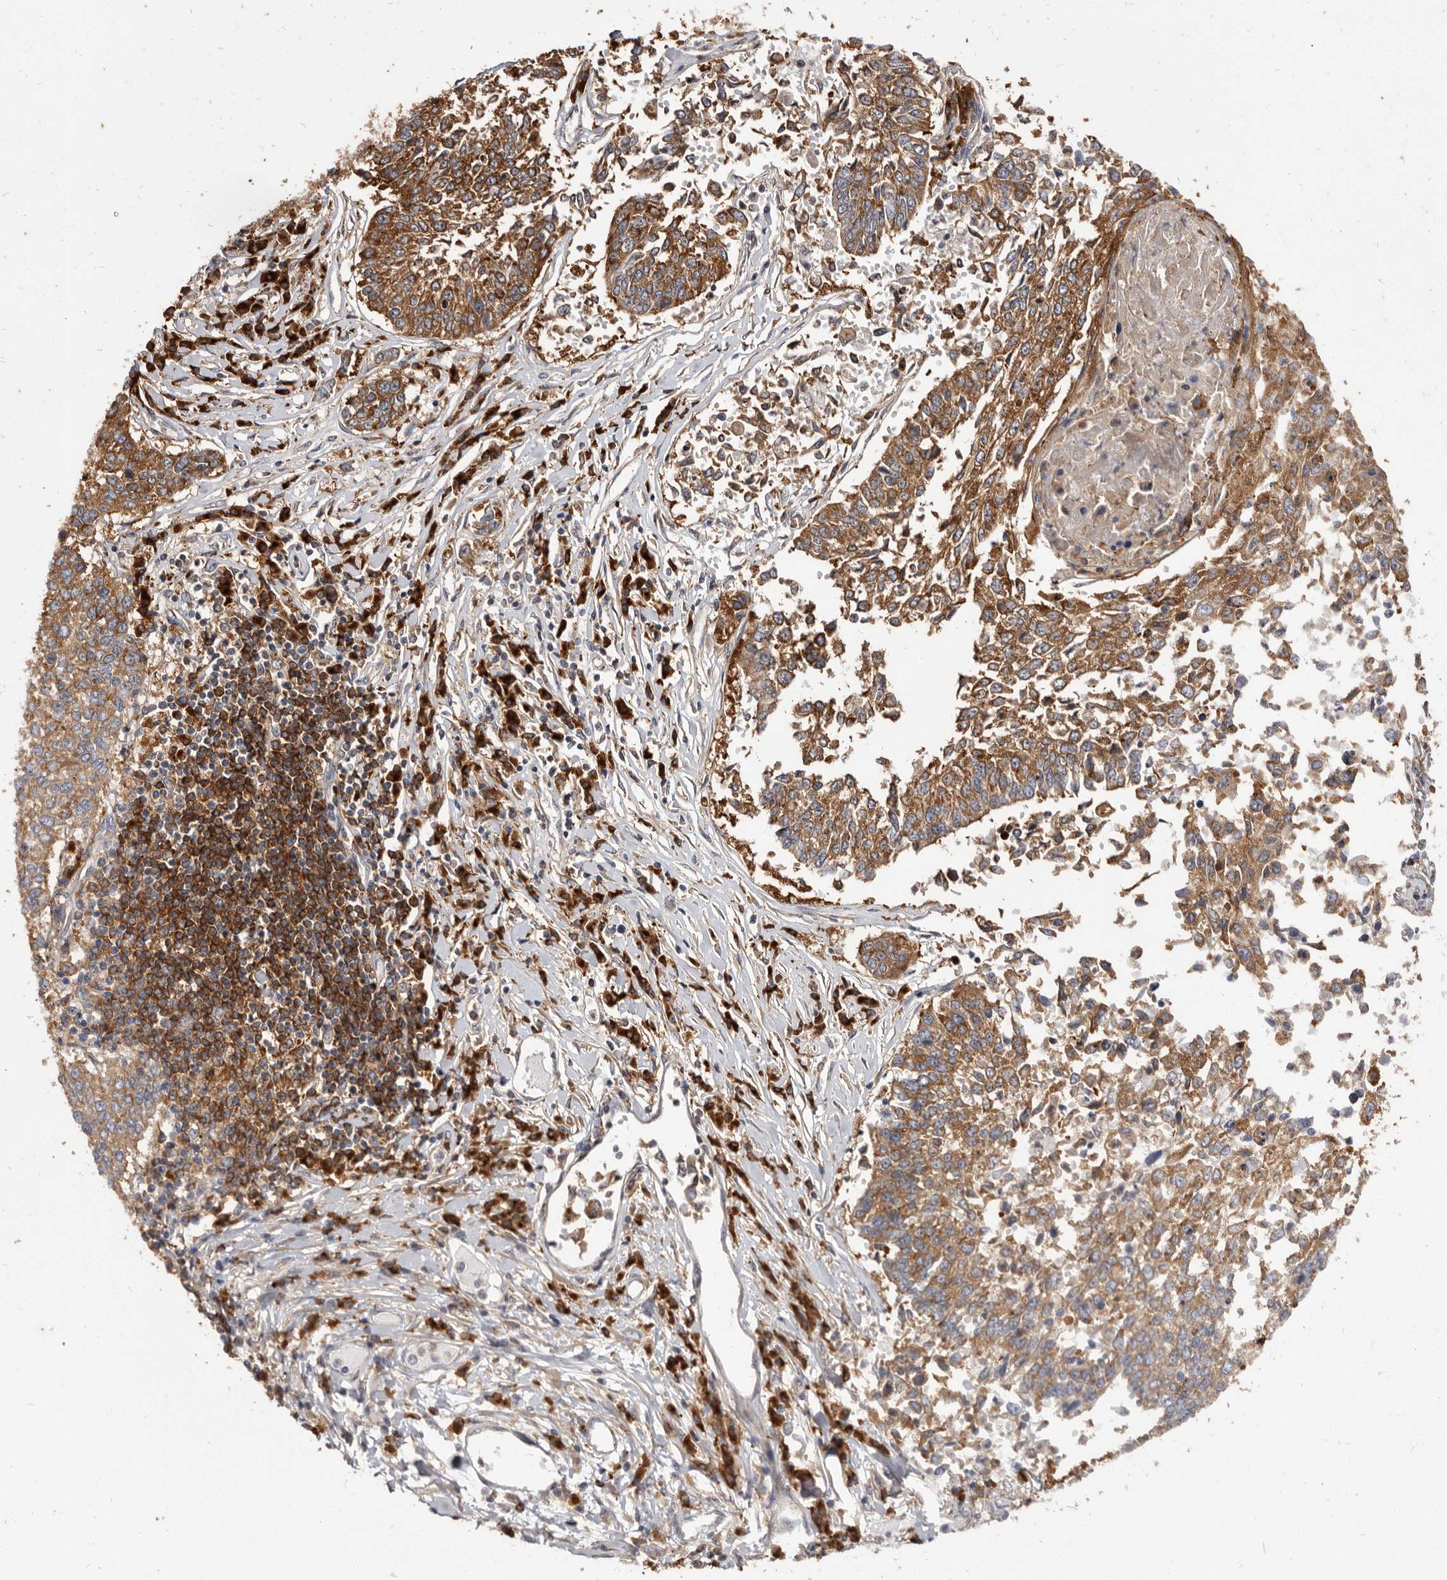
{"staining": {"intensity": "moderate", "quantity": ">75%", "location": "cytoplasmic/membranous"}, "tissue": "lung cancer", "cell_type": "Tumor cells", "image_type": "cancer", "snomed": [{"axis": "morphology", "description": "Normal tissue, NOS"}, {"axis": "morphology", "description": "Squamous cell carcinoma, NOS"}, {"axis": "topography", "description": "Cartilage tissue"}, {"axis": "topography", "description": "Lung"}, {"axis": "topography", "description": "Peripheral nerve tissue"}], "caption": "IHC histopathology image of squamous cell carcinoma (lung) stained for a protein (brown), which shows medium levels of moderate cytoplasmic/membranous positivity in approximately >75% of tumor cells.", "gene": "TPD52", "patient": {"sex": "female", "age": 49}}